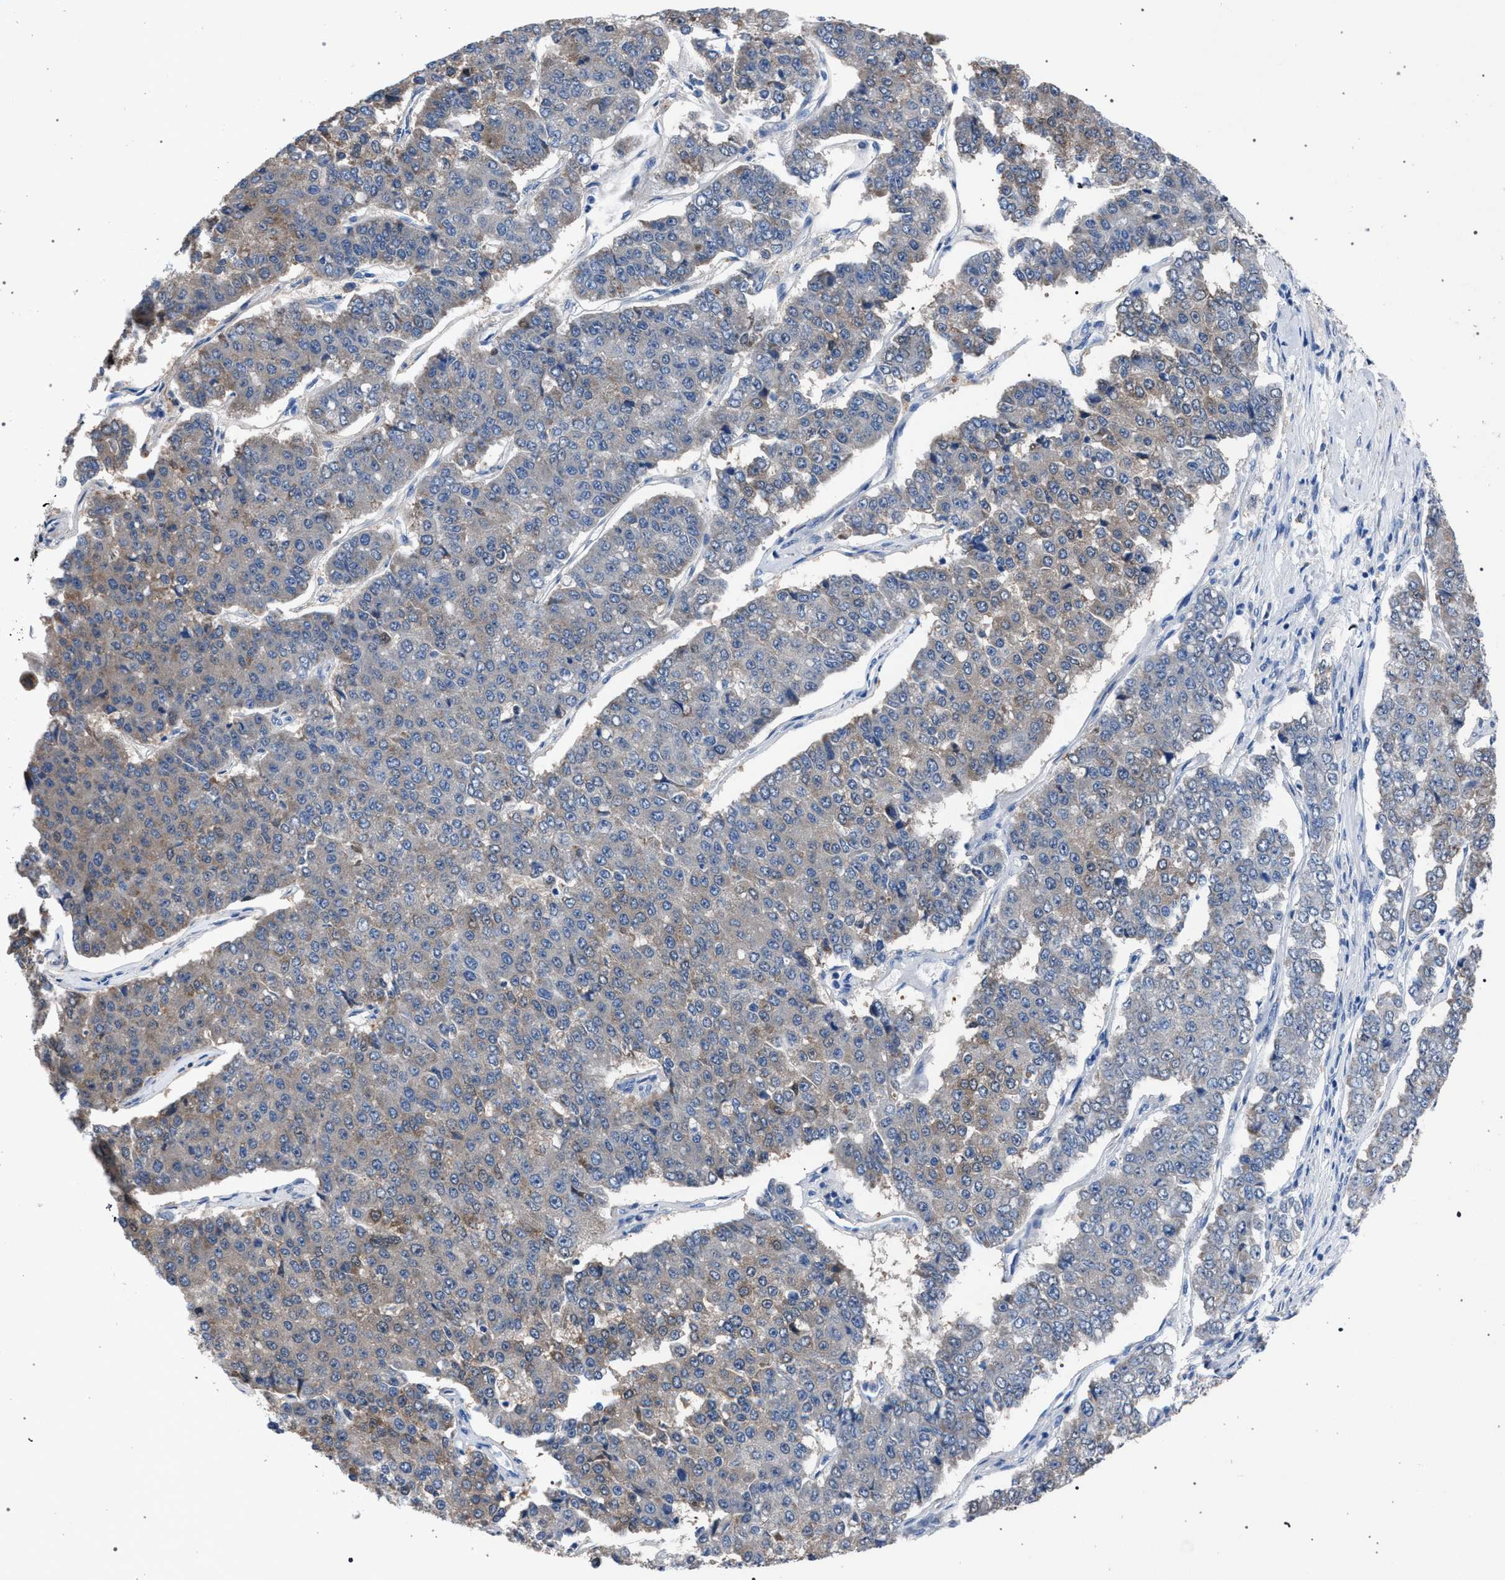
{"staining": {"intensity": "weak", "quantity": "<25%", "location": "cytoplasmic/membranous"}, "tissue": "pancreatic cancer", "cell_type": "Tumor cells", "image_type": "cancer", "snomed": [{"axis": "morphology", "description": "Adenocarcinoma, NOS"}, {"axis": "topography", "description": "Pancreas"}], "caption": "Immunohistochemistry (IHC) image of neoplastic tissue: pancreatic adenocarcinoma stained with DAB (3,3'-diaminobenzidine) displays no significant protein expression in tumor cells. Brightfield microscopy of IHC stained with DAB (brown) and hematoxylin (blue), captured at high magnification.", "gene": "CRYZ", "patient": {"sex": "male", "age": 50}}